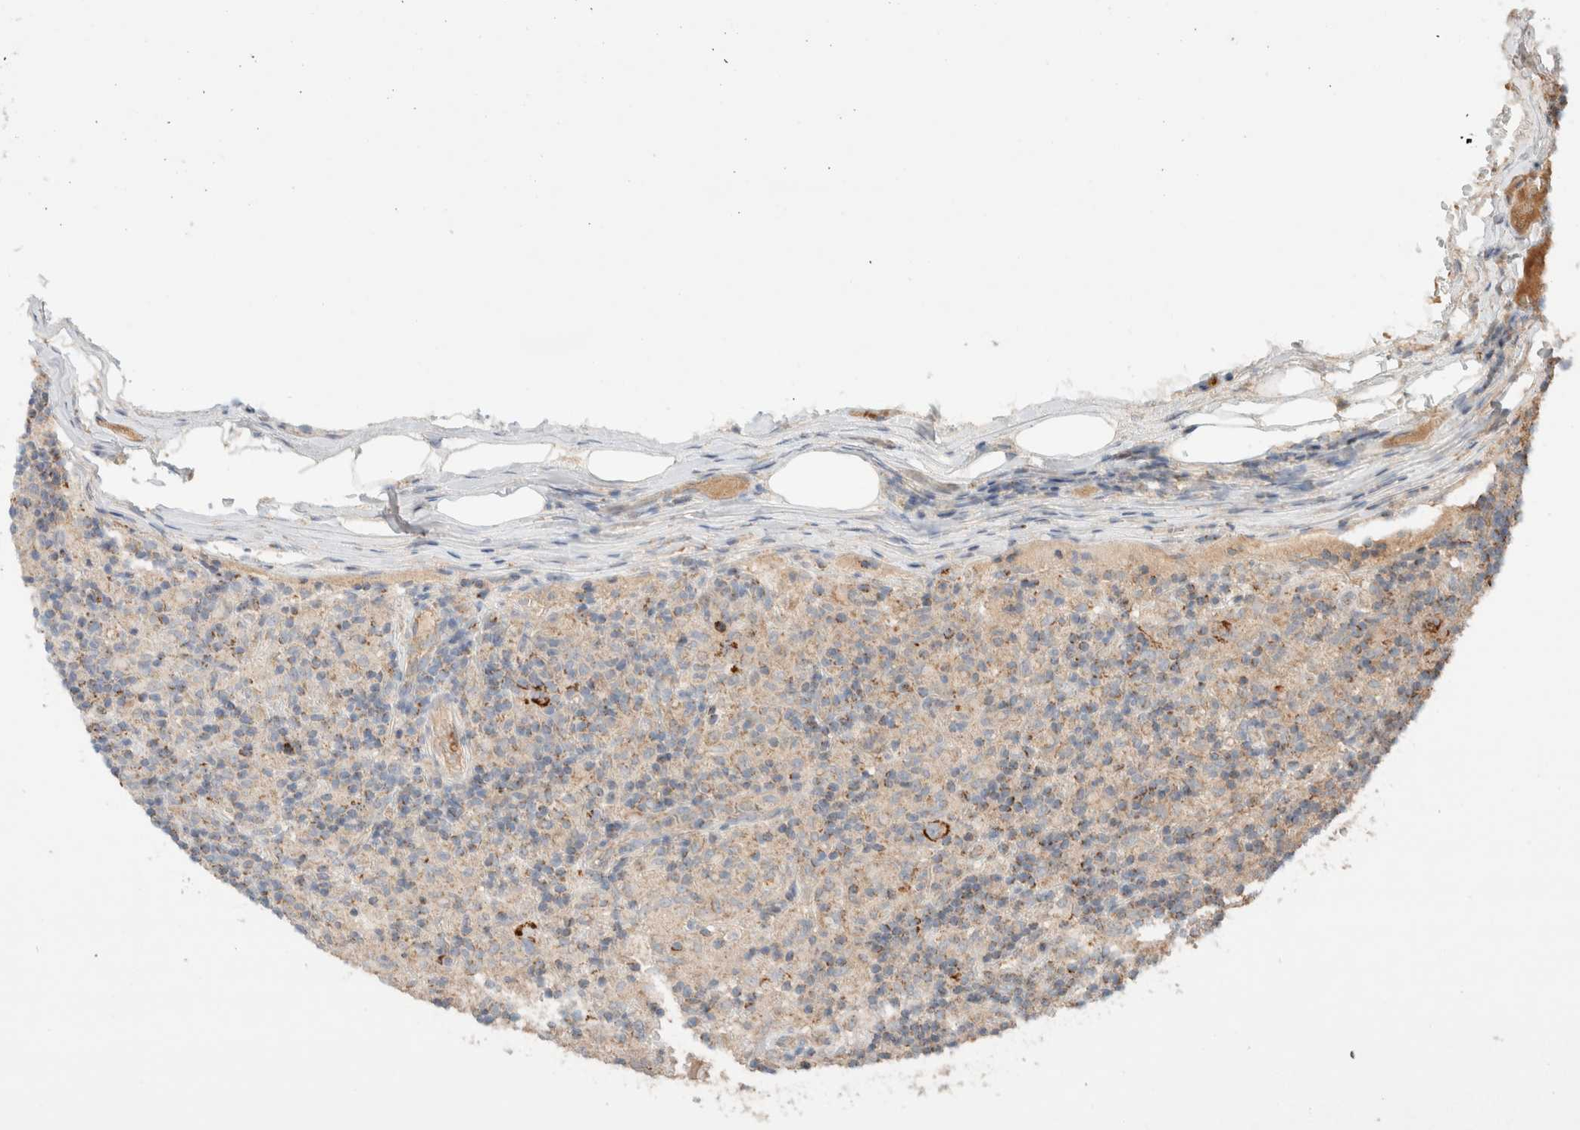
{"staining": {"intensity": "weak", "quantity": "<25%", "location": "cytoplasmic/membranous"}, "tissue": "lymphoma", "cell_type": "Tumor cells", "image_type": "cancer", "snomed": [{"axis": "morphology", "description": "Hodgkin's disease, NOS"}, {"axis": "topography", "description": "Lymph node"}], "caption": "The image displays no significant staining in tumor cells of lymphoma.", "gene": "MRM3", "patient": {"sex": "male", "age": 70}}